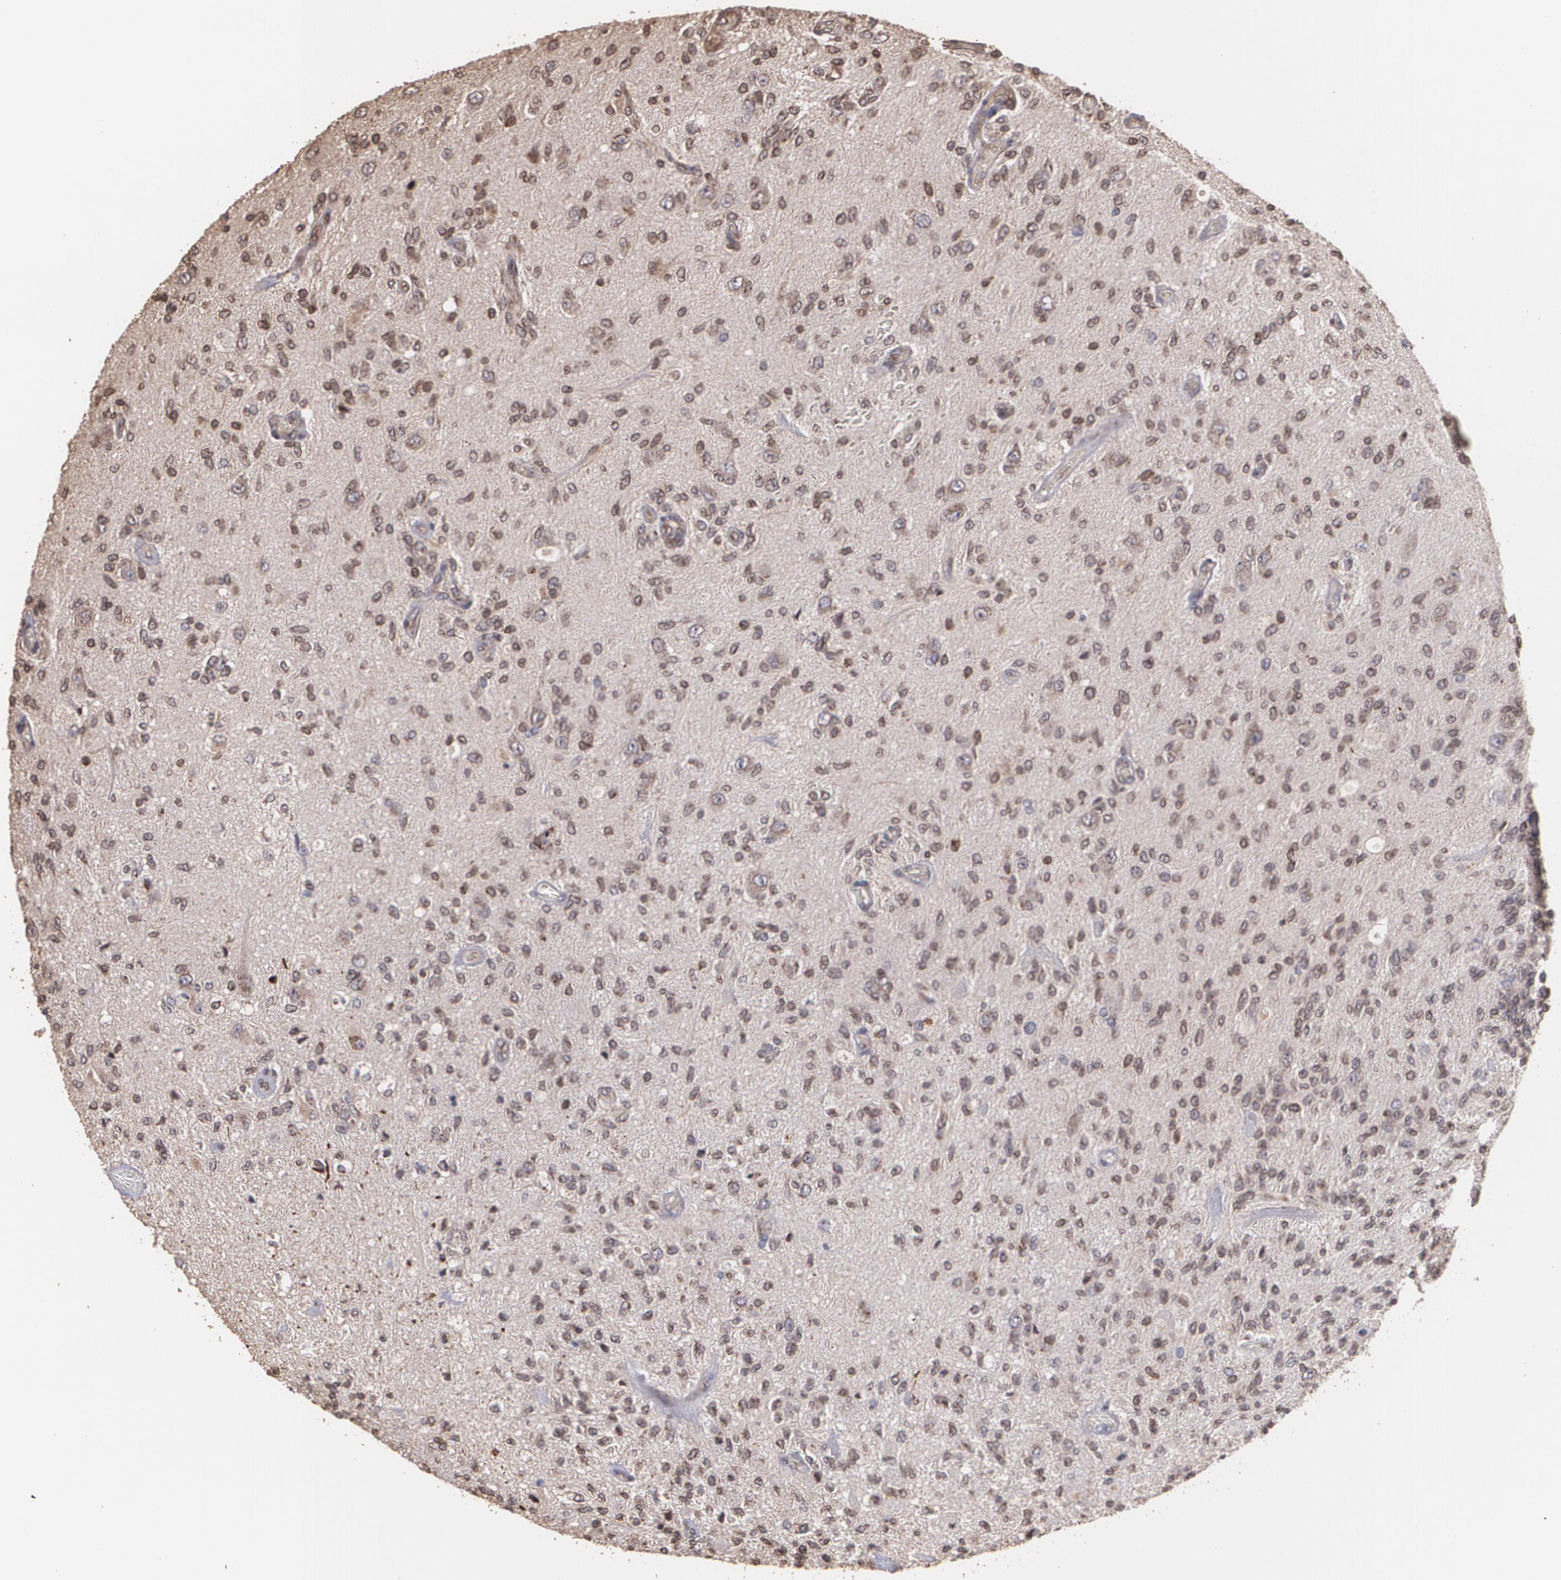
{"staining": {"intensity": "moderate", "quantity": "25%-75%", "location": "cytoplasmic/membranous"}, "tissue": "glioma", "cell_type": "Tumor cells", "image_type": "cancer", "snomed": [{"axis": "morphology", "description": "Normal tissue, NOS"}, {"axis": "morphology", "description": "Glioma, malignant, High grade"}, {"axis": "topography", "description": "Cerebral cortex"}], "caption": "Glioma tissue shows moderate cytoplasmic/membranous staining in about 25%-75% of tumor cells", "gene": "TRIP11", "patient": {"sex": "male", "age": 77}}